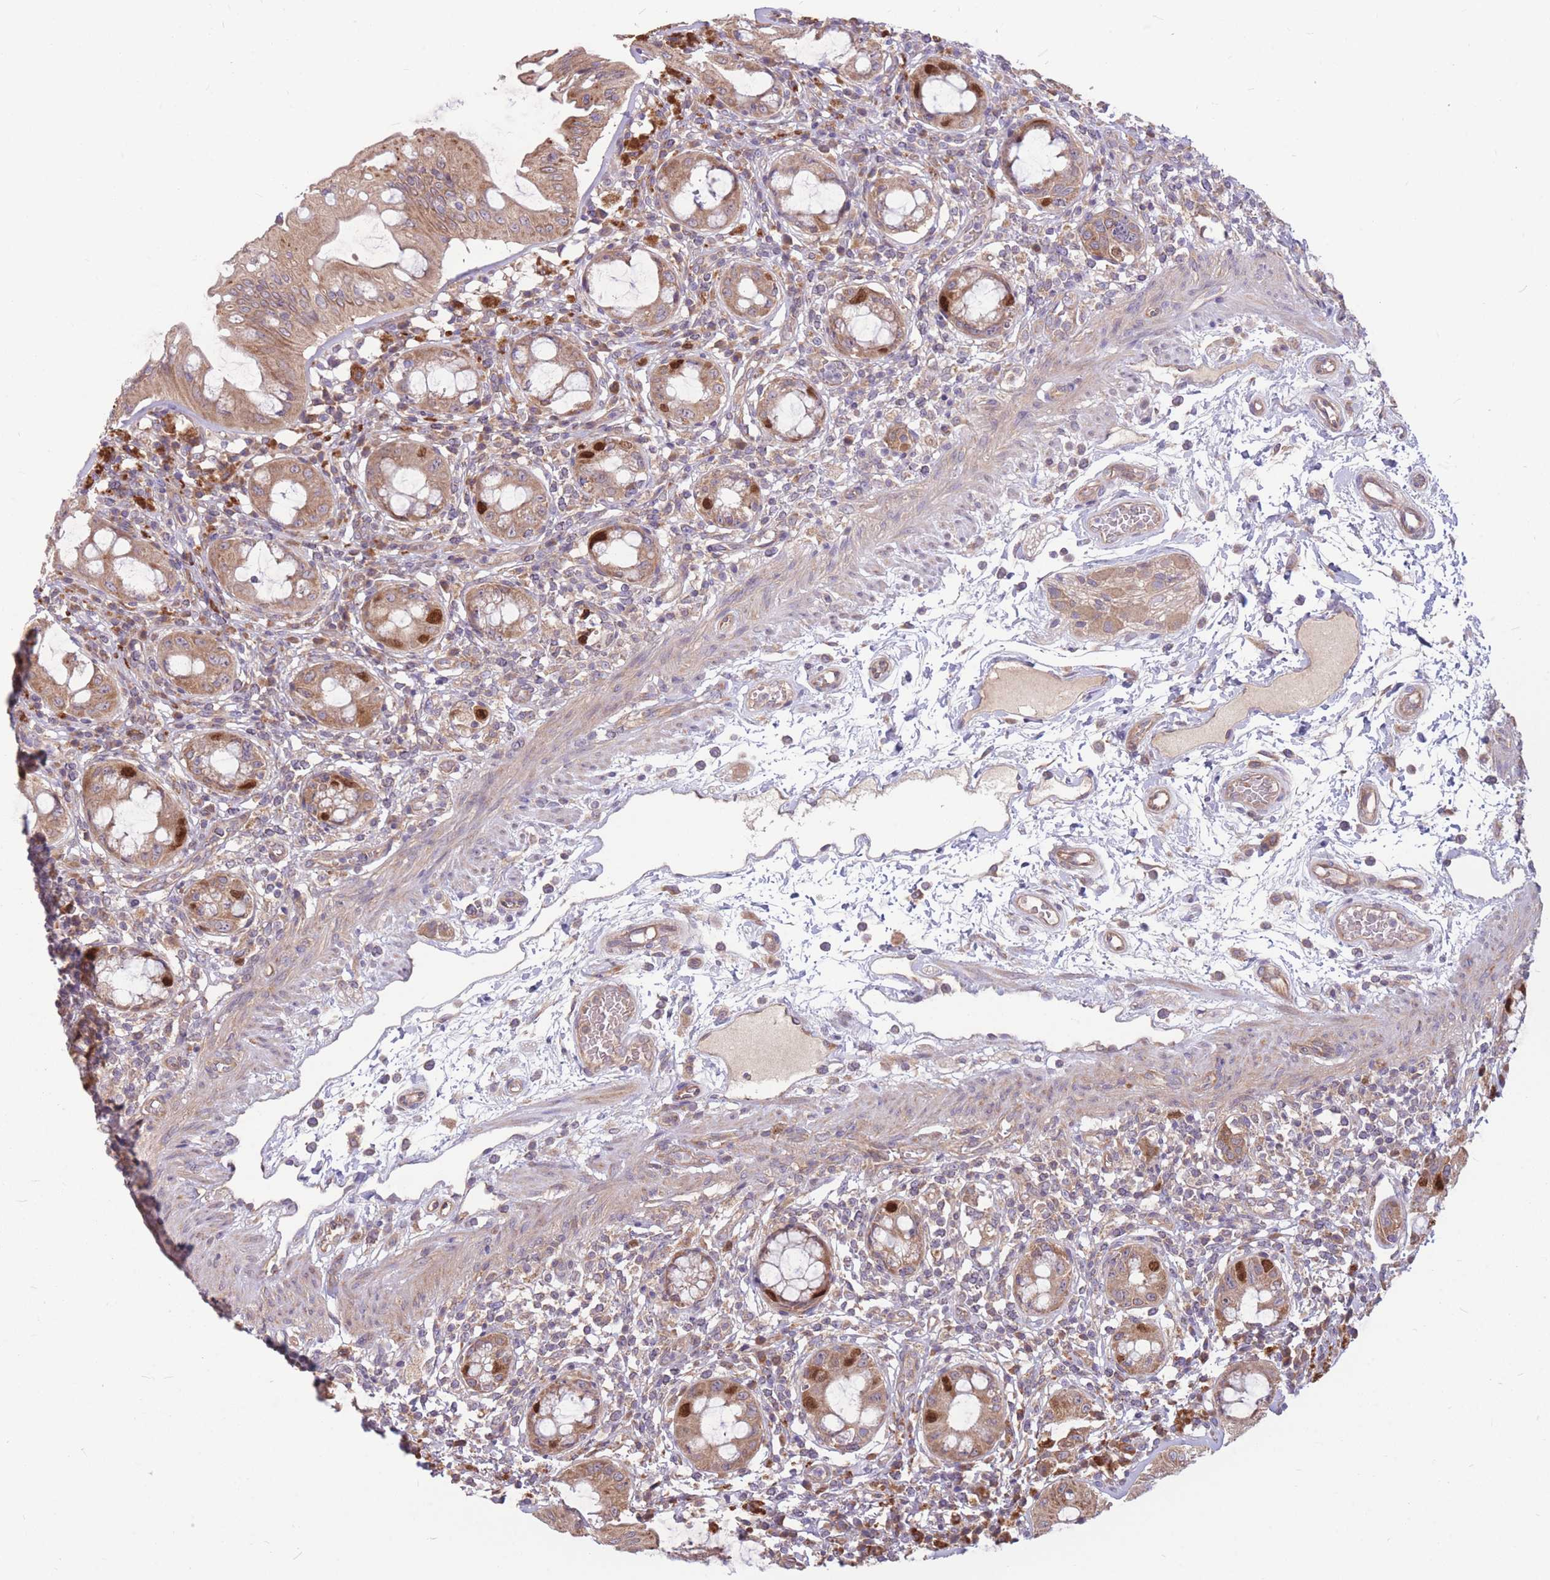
{"staining": {"intensity": "moderate", "quantity": ">75%", "location": "cytoplasmic/membranous,nuclear"}, "tissue": "rectum", "cell_type": "Glandular cells", "image_type": "normal", "snomed": [{"axis": "morphology", "description": "Normal tissue, NOS"}, {"axis": "topography", "description": "Rectum"}], "caption": "Immunohistochemistry micrograph of normal rectum: human rectum stained using immunohistochemistry (IHC) demonstrates medium levels of moderate protein expression localized specifically in the cytoplasmic/membranous,nuclear of glandular cells, appearing as a cytoplasmic/membranous,nuclear brown color.", "gene": "GMNN", "patient": {"sex": "female", "age": 57}}